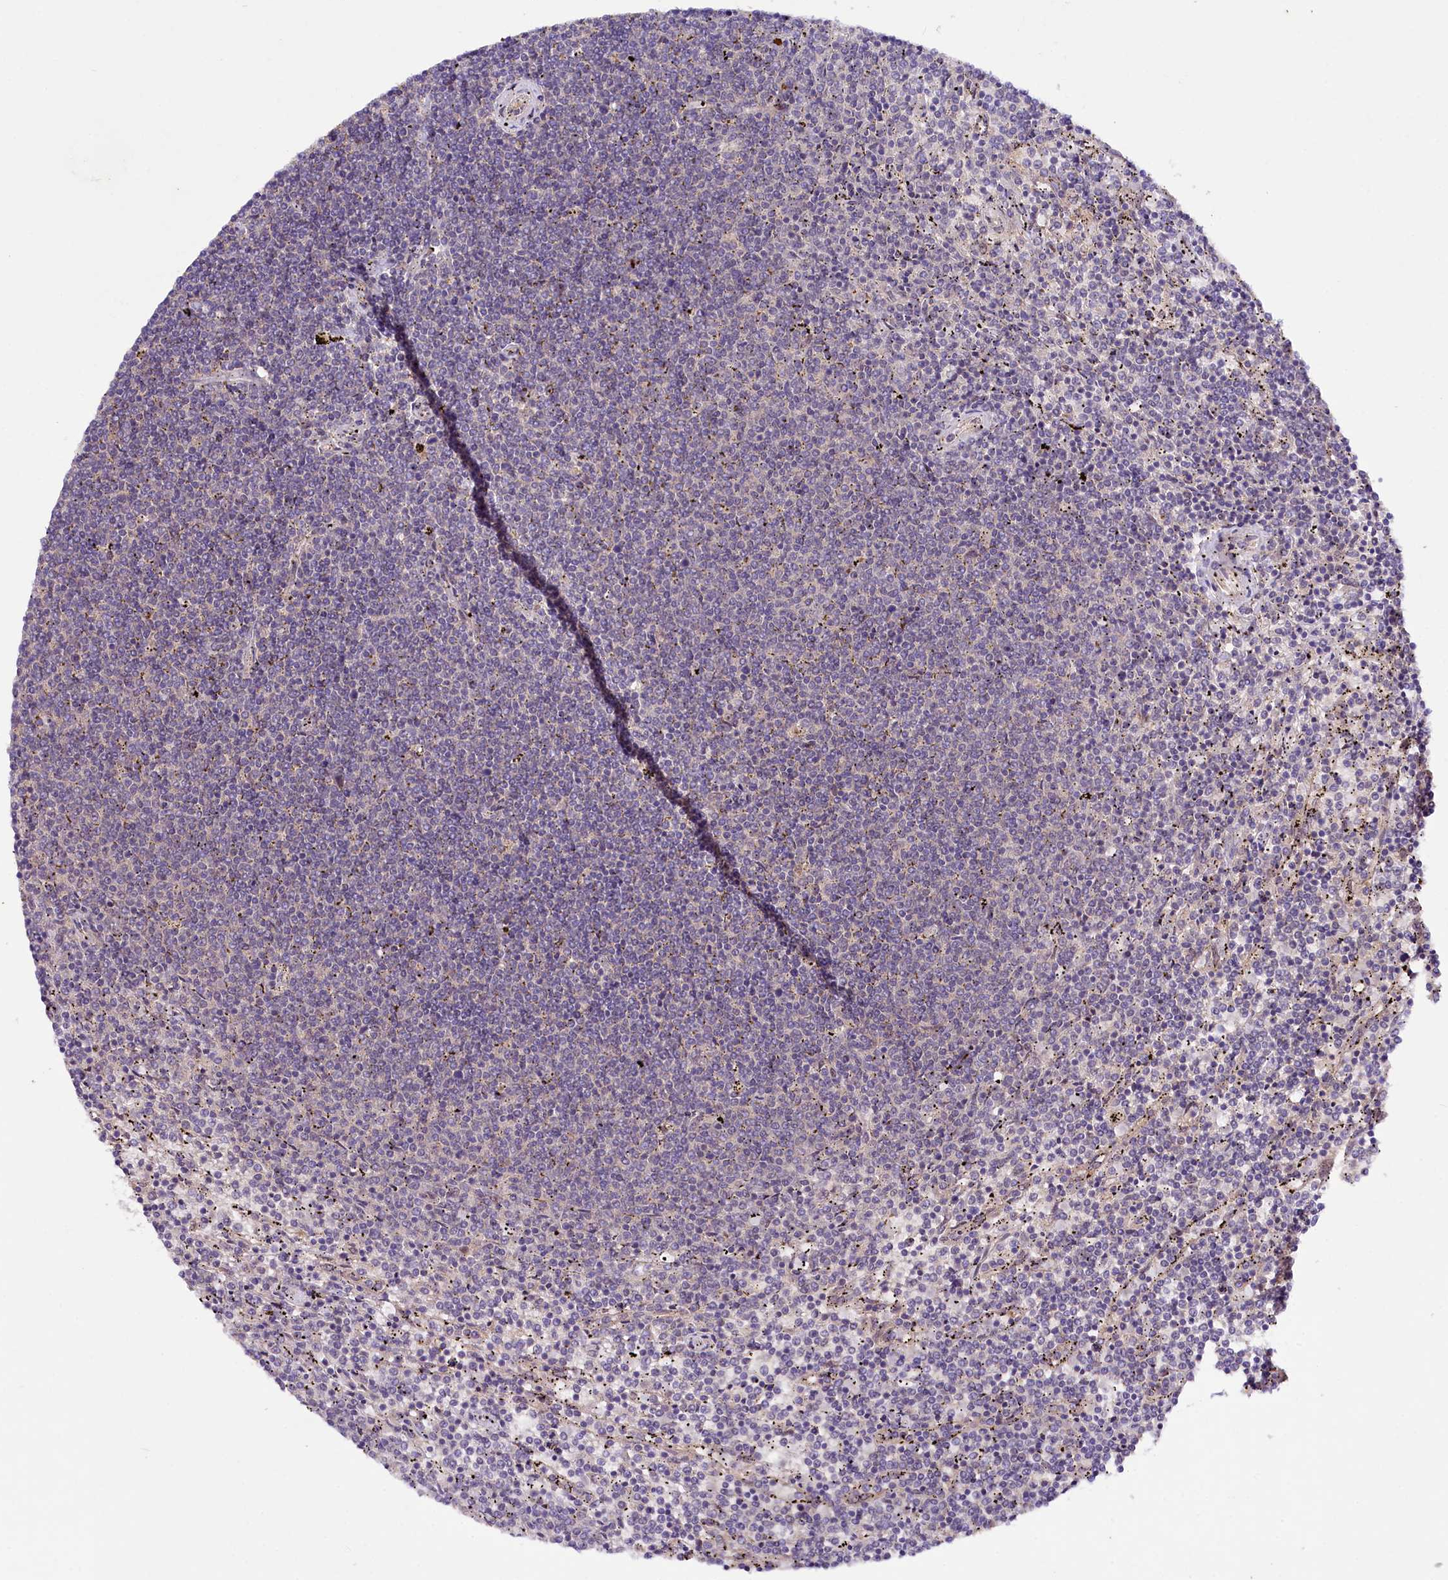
{"staining": {"intensity": "negative", "quantity": "none", "location": "none"}, "tissue": "lymphoma", "cell_type": "Tumor cells", "image_type": "cancer", "snomed": [{"axis": "morphology", "description": "Malignant lymphoma, non-Hodgkin's type, Low grade"}, {"axis": "topography", "description": "Spleen"}], "caption": "DAB (3,3'-diaminobenzidine) immunohistochemical staining of human low-grade malignant lymphoma, non-Hodgkin's type reveals no significant expression in tumor cells.", "gene": "PHLDB1", "patient": {"sex": "female", "age": 50}}